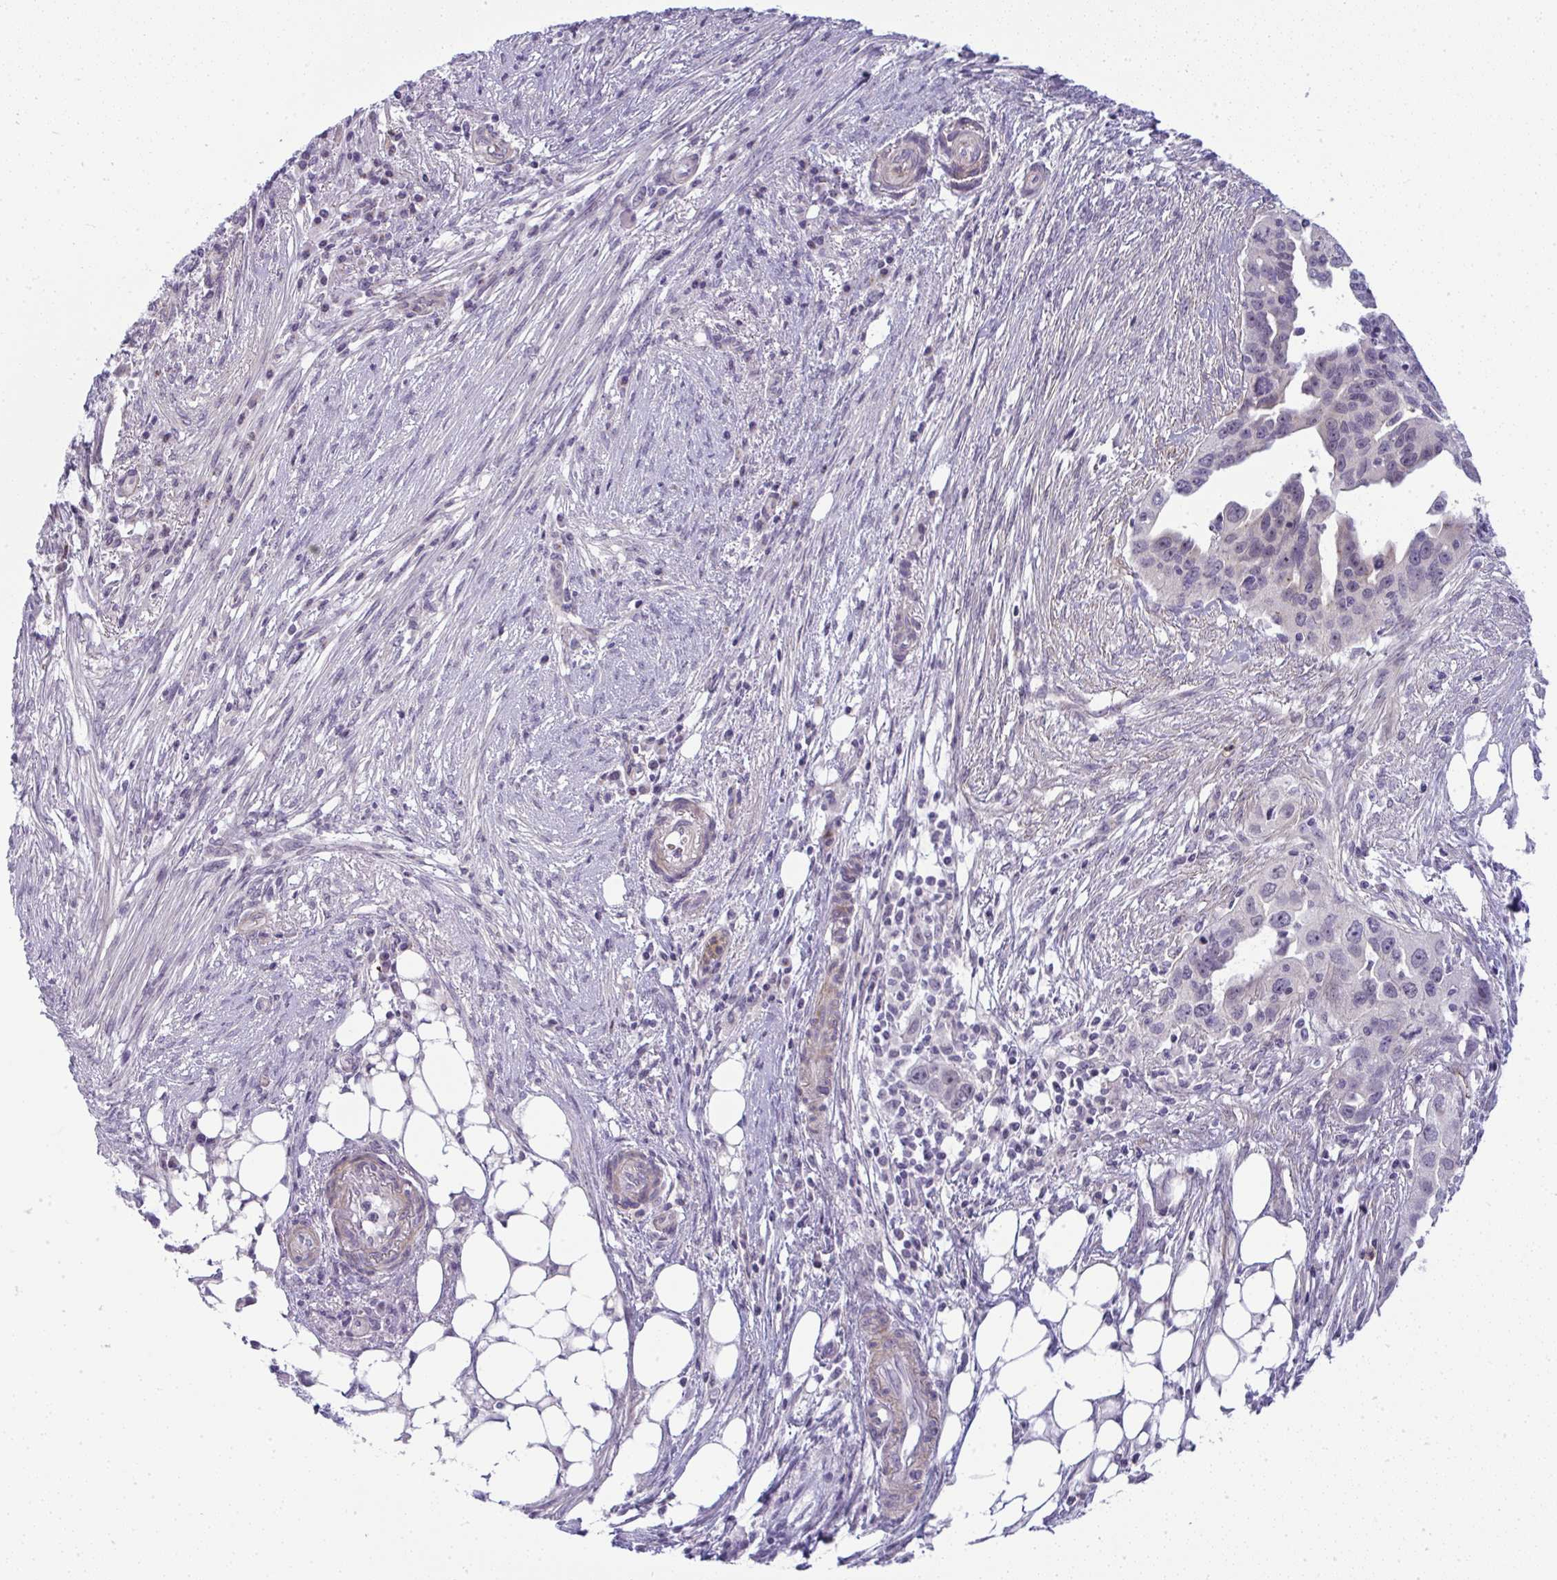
{"staining": {"intensity": "negative", "quantity": "none", "location": "none"}, "tissue": "ovarian cancer", "cell_type": "Tumor cells", "image_type": "cancer", "snomed": [{"axis": "morphology", "description": "Carcinoma, endometroid"}, {"axis": "morphology", "description": "Cystadenocarcinoma, serous, NOS"}, {"axis": "topography", "description": "Ovary"}], "caption": "The micrograph reveals no significant expression in tumor cells of ovarian cancer (serous cystadenocarcinoma).", "gene": "DZIP1", "patient": {"sex": "female", "age": 45}}